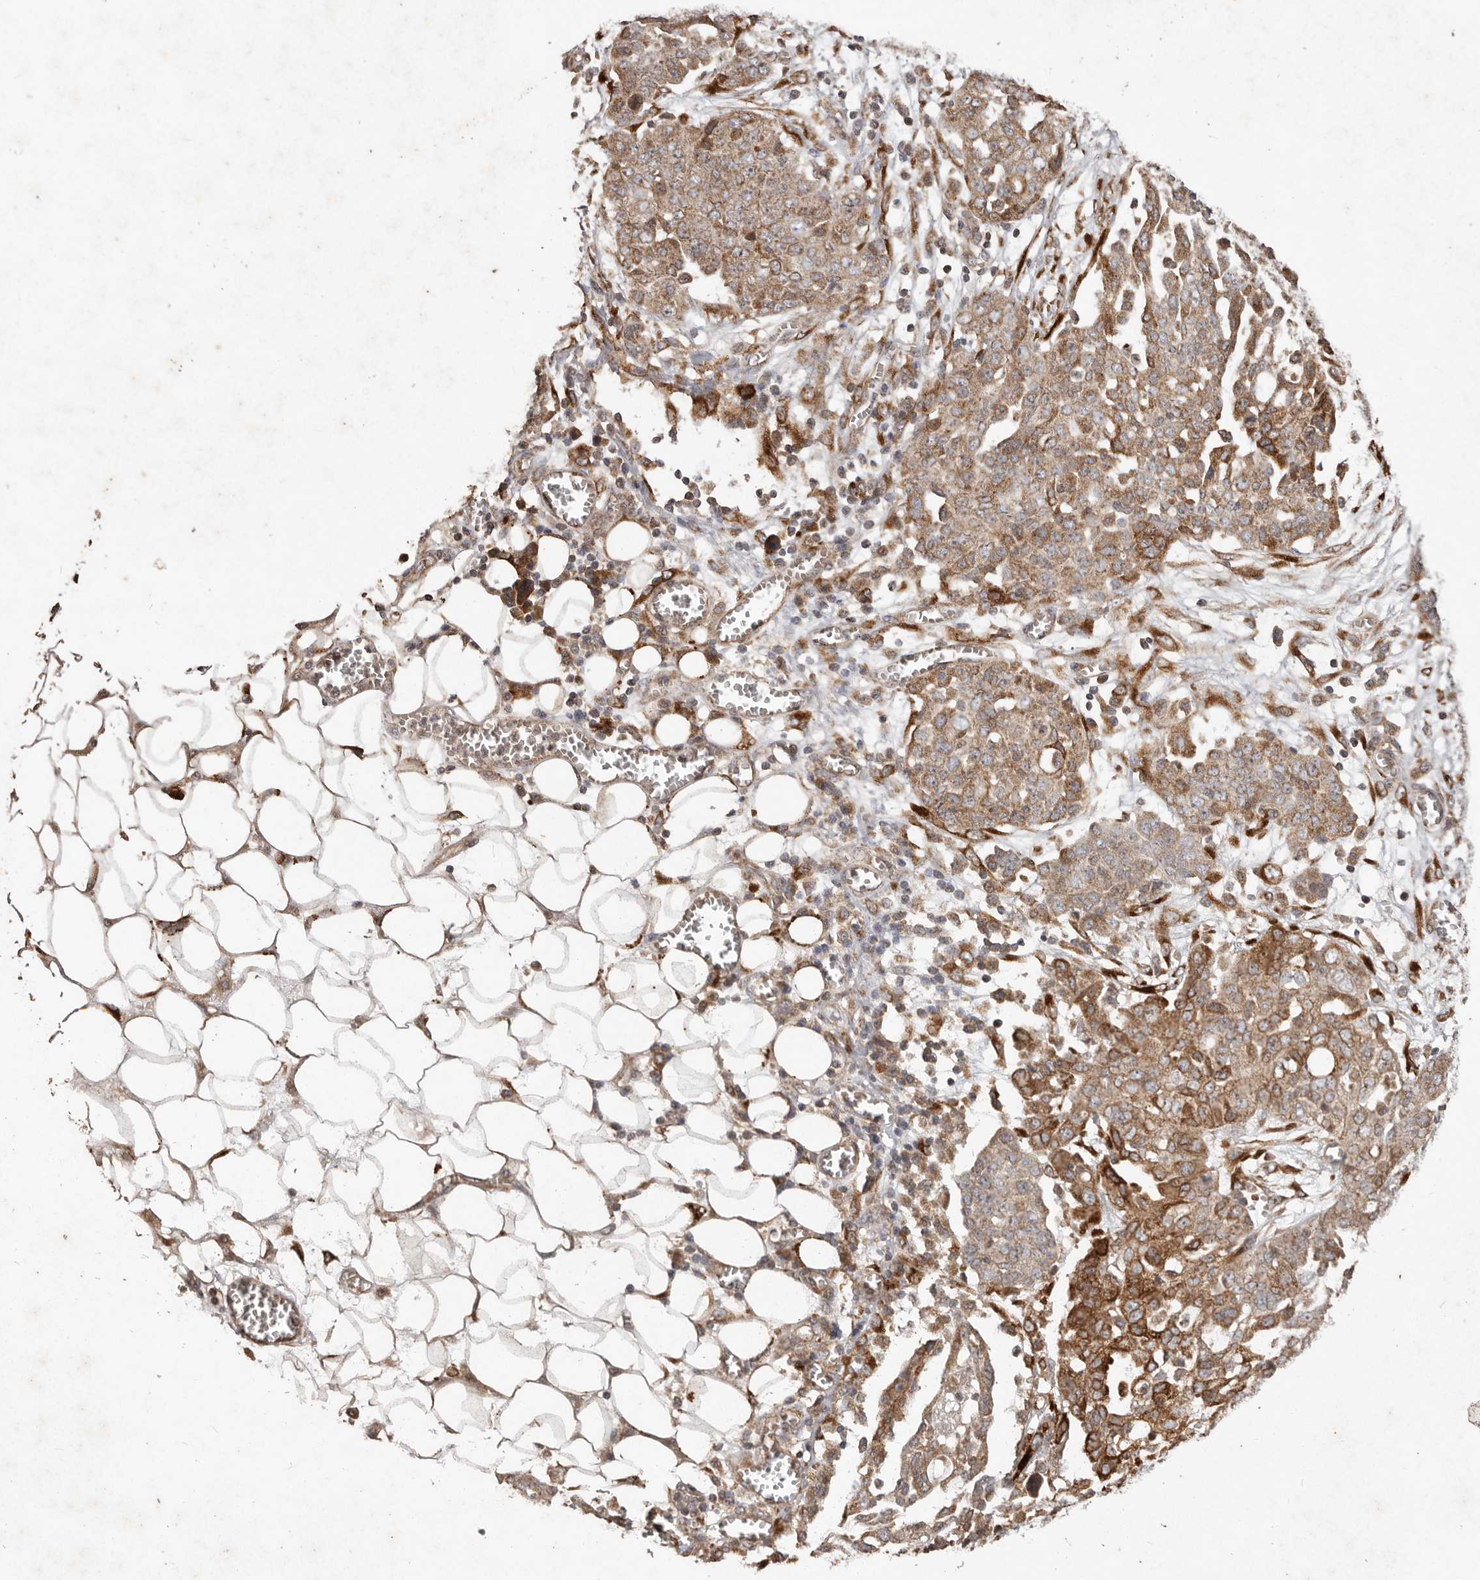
{"staining": {"intensity": "moderate", "quantity": ">75%", "location": "cytoplasmic/membranous"}, "tissue": "ovarian cancer", "cell_type": "Tumor cells", "image_type": "cancer", "snomed": [{"axis": "morphology", "description": "Cystadenocarcinoma, serous, NOS"}, {"axis": "topography", "description": "Soft tissue"}, {"axis": "topography", "description": "Ovary"}], "caption": "A photomicrograph of ovarian cancer (serous cystadenocarcinoma) stained for a protein shows moderate cytoplasmic/membranous brown staining in tumor cells. (brown staining indicates protein expression, while blue staining denotes nuclei).", "gene": "PLOD2", "patient": {"sex": "female", "age": 57}}